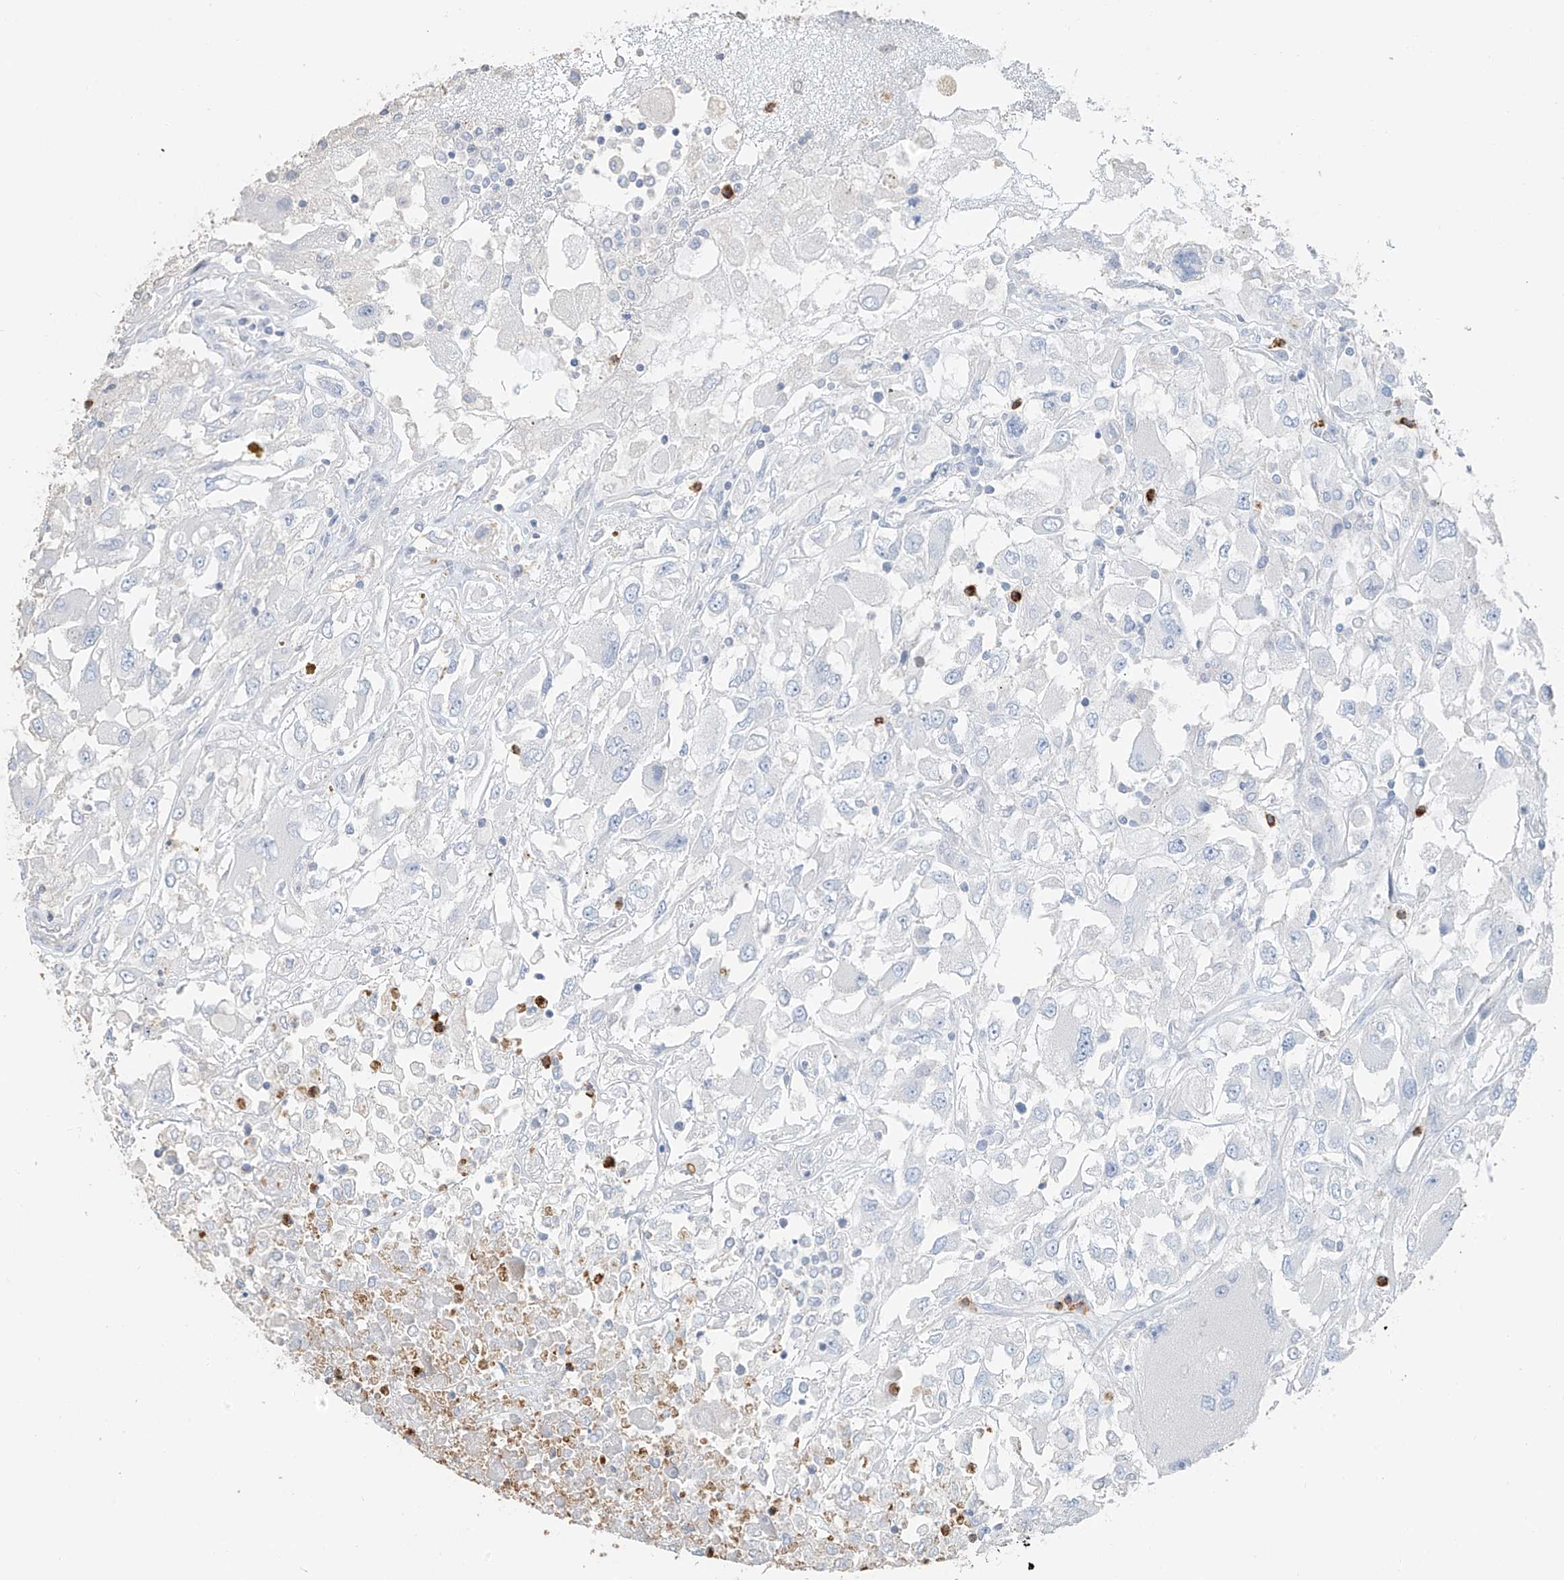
{"staining": {"intensity": "negative", "quantity": "none", "location": "none"}, "tissue": "renal cancer", "cell_type": "Tumor cells", "image_type": "cancer", "snomed": [{"axis": "morphology", "description": "Adenocarcinoma, NOS"}, {"axis": "topography", "description": "Kidney"}], "caption": "Immunohistochemical staining of human renal cancer displays no significant expression in tumor cells. The staining is performed using DAB brown chromogen with nuclei counter-stained in using hematoxylin.", "gene": "PAFAH1B3", "patient": {"sex": "female", "age": 52}}